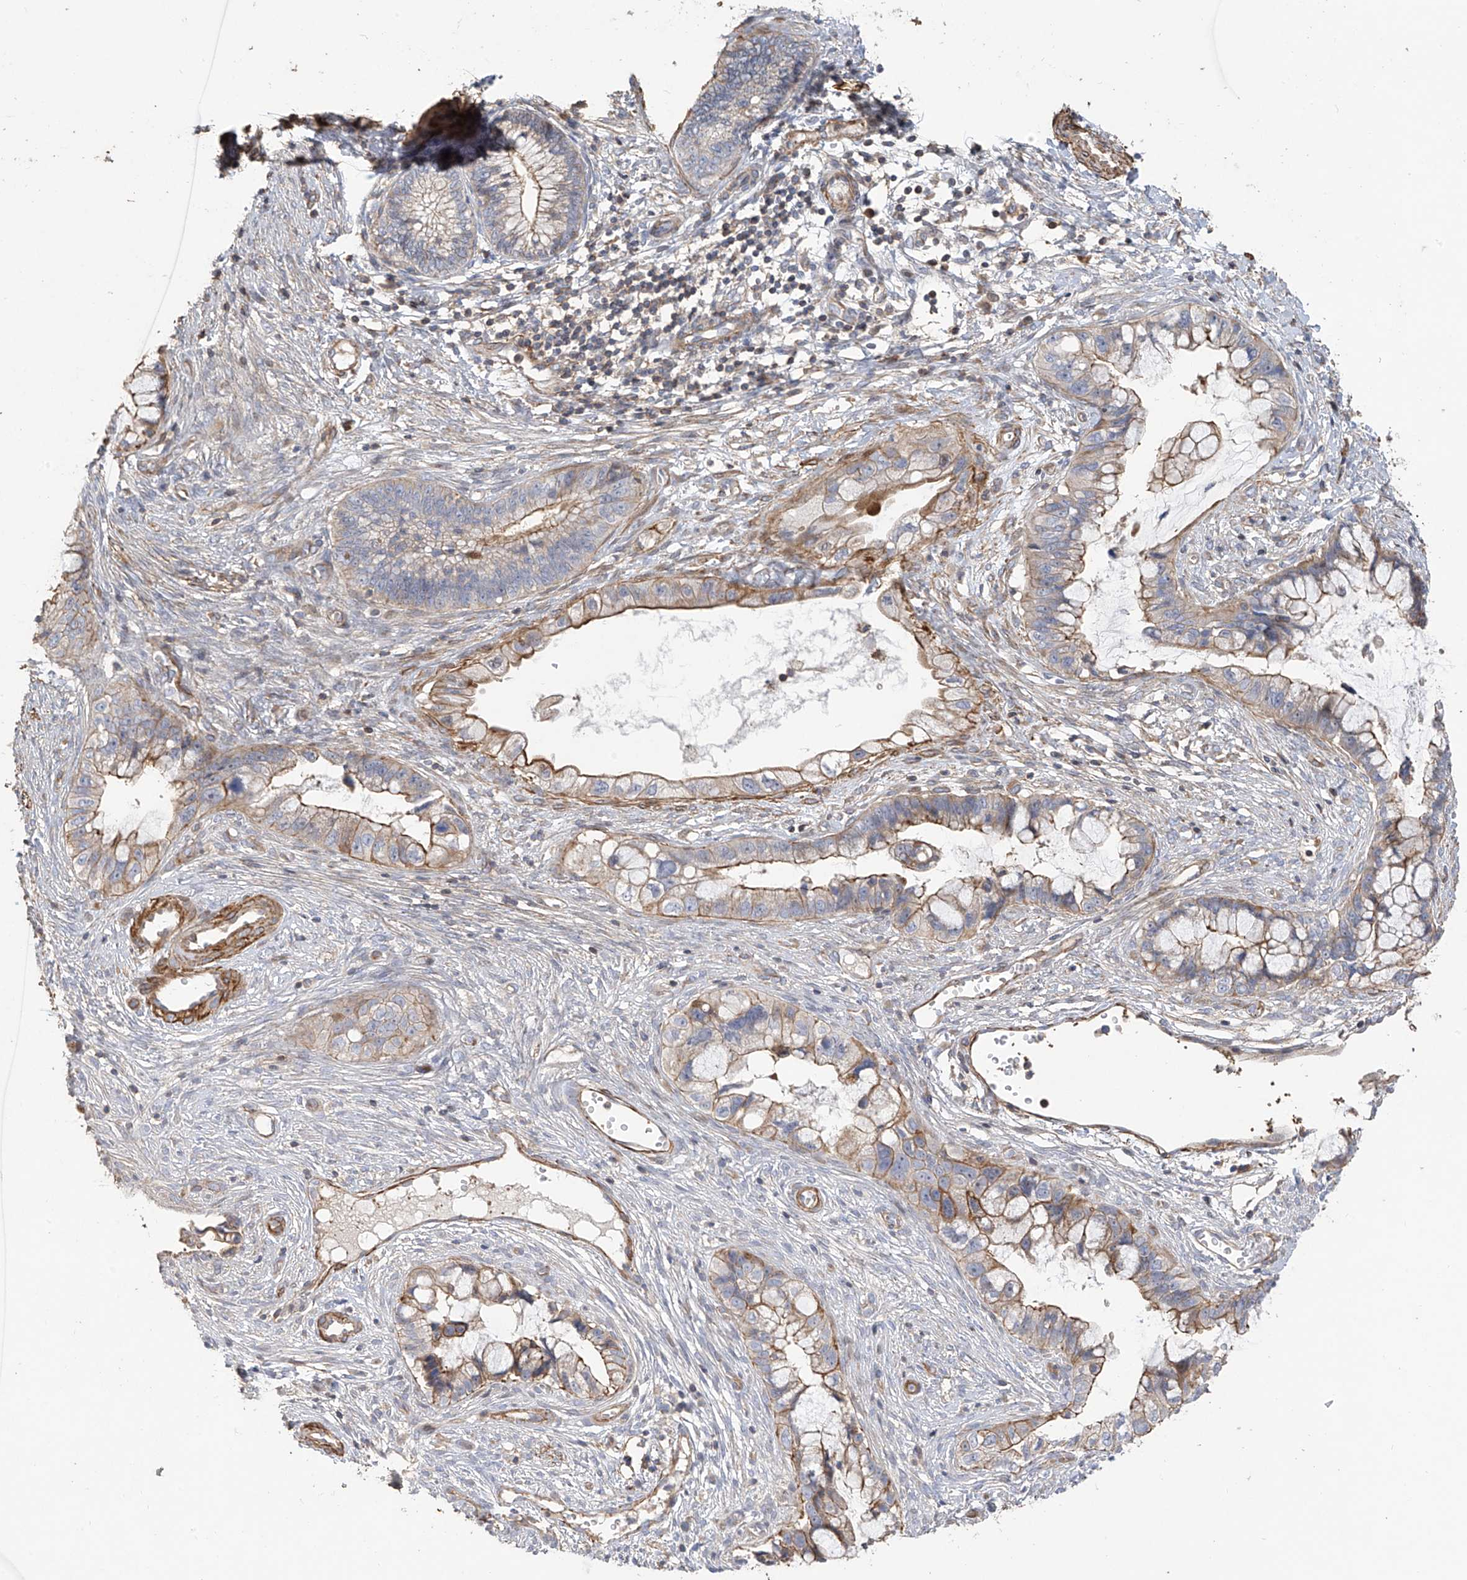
{"staining": {"intensity": "moderate", "quantity": "25%-75%", "location": "cytoplasmic/membranous"}, "tissue": "cervical cancer", "cell_type": "Tumor cells", "image_type": "cancer", "snomed": [{"axis": "morphology", "description": "Adenocarcinoma, NOS"}, {"axis": "topography", "description": "Cervix"}], "caption": "Brown immunohistochemical staining in human cervical cancer (adenocarcinoma) reveals moderate cytoplasmic/membranous staining in about 25%-75% of tumor cells.", "gene": "SLC43A3", "patient": {"sex": "female", "age": 44}}